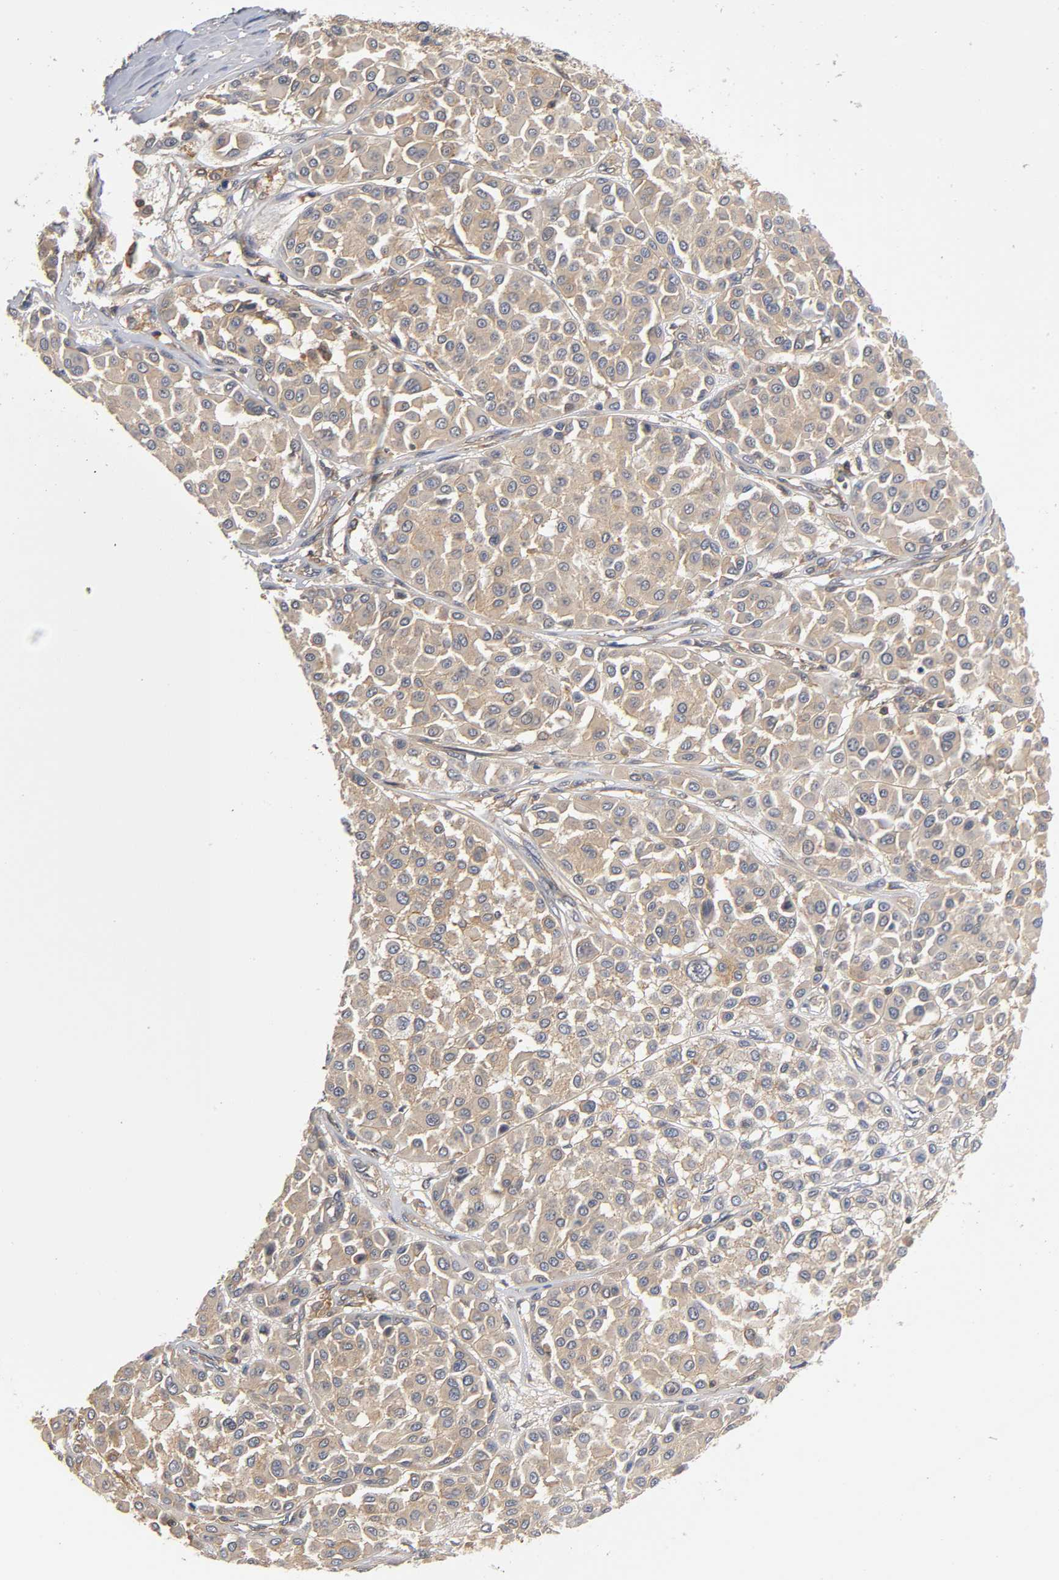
{"staining": {"intensity": "moderate", "quantity": ">75%", "location": "cytoplasmic/membranous"}, "tissue": "melanoma", "cell_type": "Tumor cells", "image_type": "cancer", "snomed": [{"axis": "morphology", "description": "Malignant melanoma, Metastatic site"}, {"axis": "topography", "description": "Soft tissue"}], "caption": "Brown immunohistochemical staining in human melanoma reveals moderate cytoplasmic/membranous expression in about >75% of tumor cells. The staining is performed using DAB (3,3'-diaminobenzidine) brown chromogen to label protein expression. The nuclei are counter-stained blue using hematoxylin.", "gene": "ACTR2", "patient": {"sex": "male", "age": 41}}